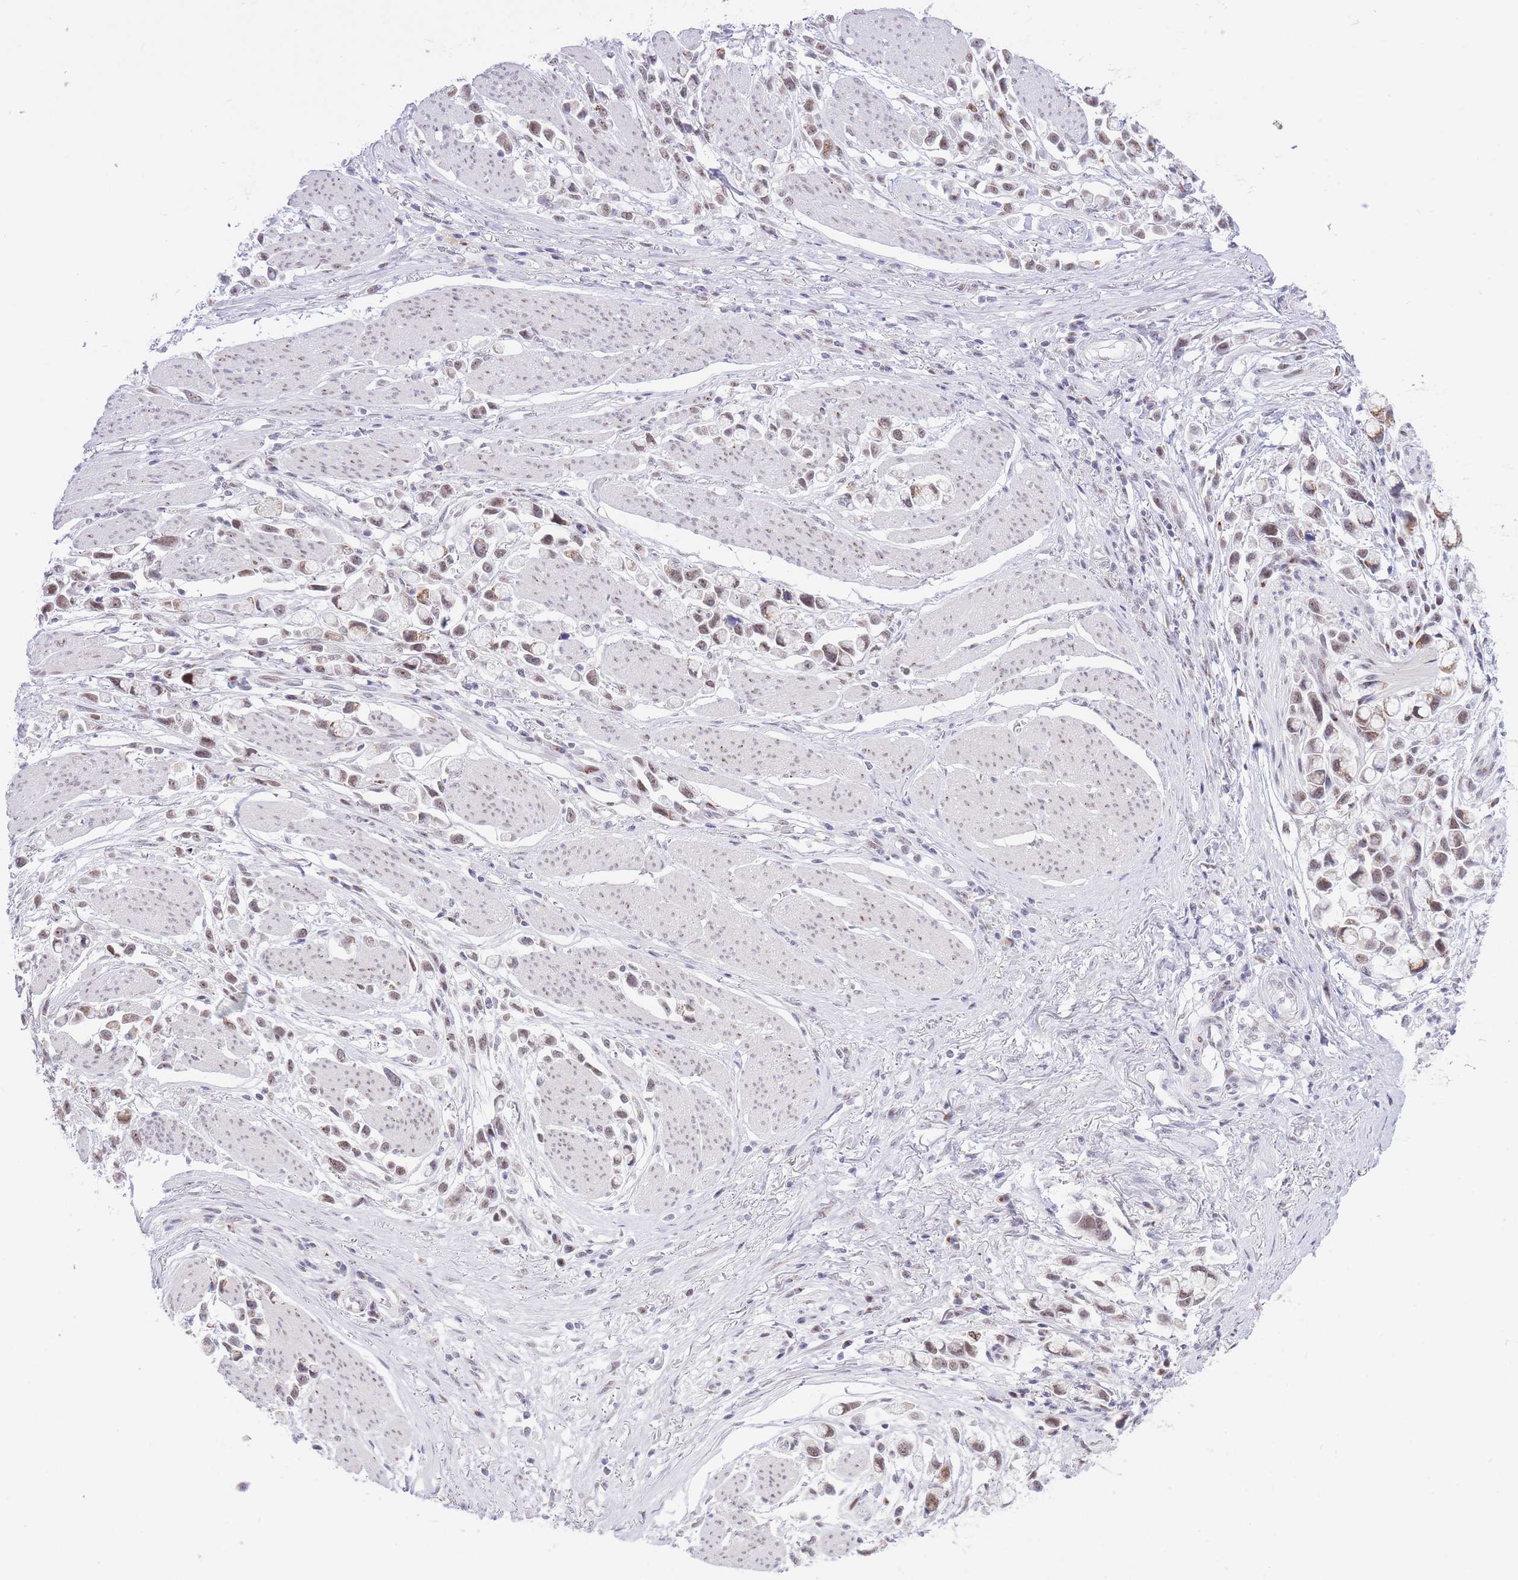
{"staining": {"intensity": "moderate", "quantity": ">75%", "location": "nuclear"}, "tissue": "stomach cancer", "cell_type": "Tumor cells", "image_type": "cancer", "snomed": [{"axis": "morphology", "description": "Adenocarcinoma, NOS"}, {"axis": "topography", "description": "Stomach"}], "caption": "This image demonstrates stomach cancer stained with immunohistochemistry to label a protein in brown. The nuclear of tumor cells show moderate positivity for the protein. Nuclei are counter-stained blue.", "gene": "INO80C", "patient": {"sex": "female", "age": 81}}